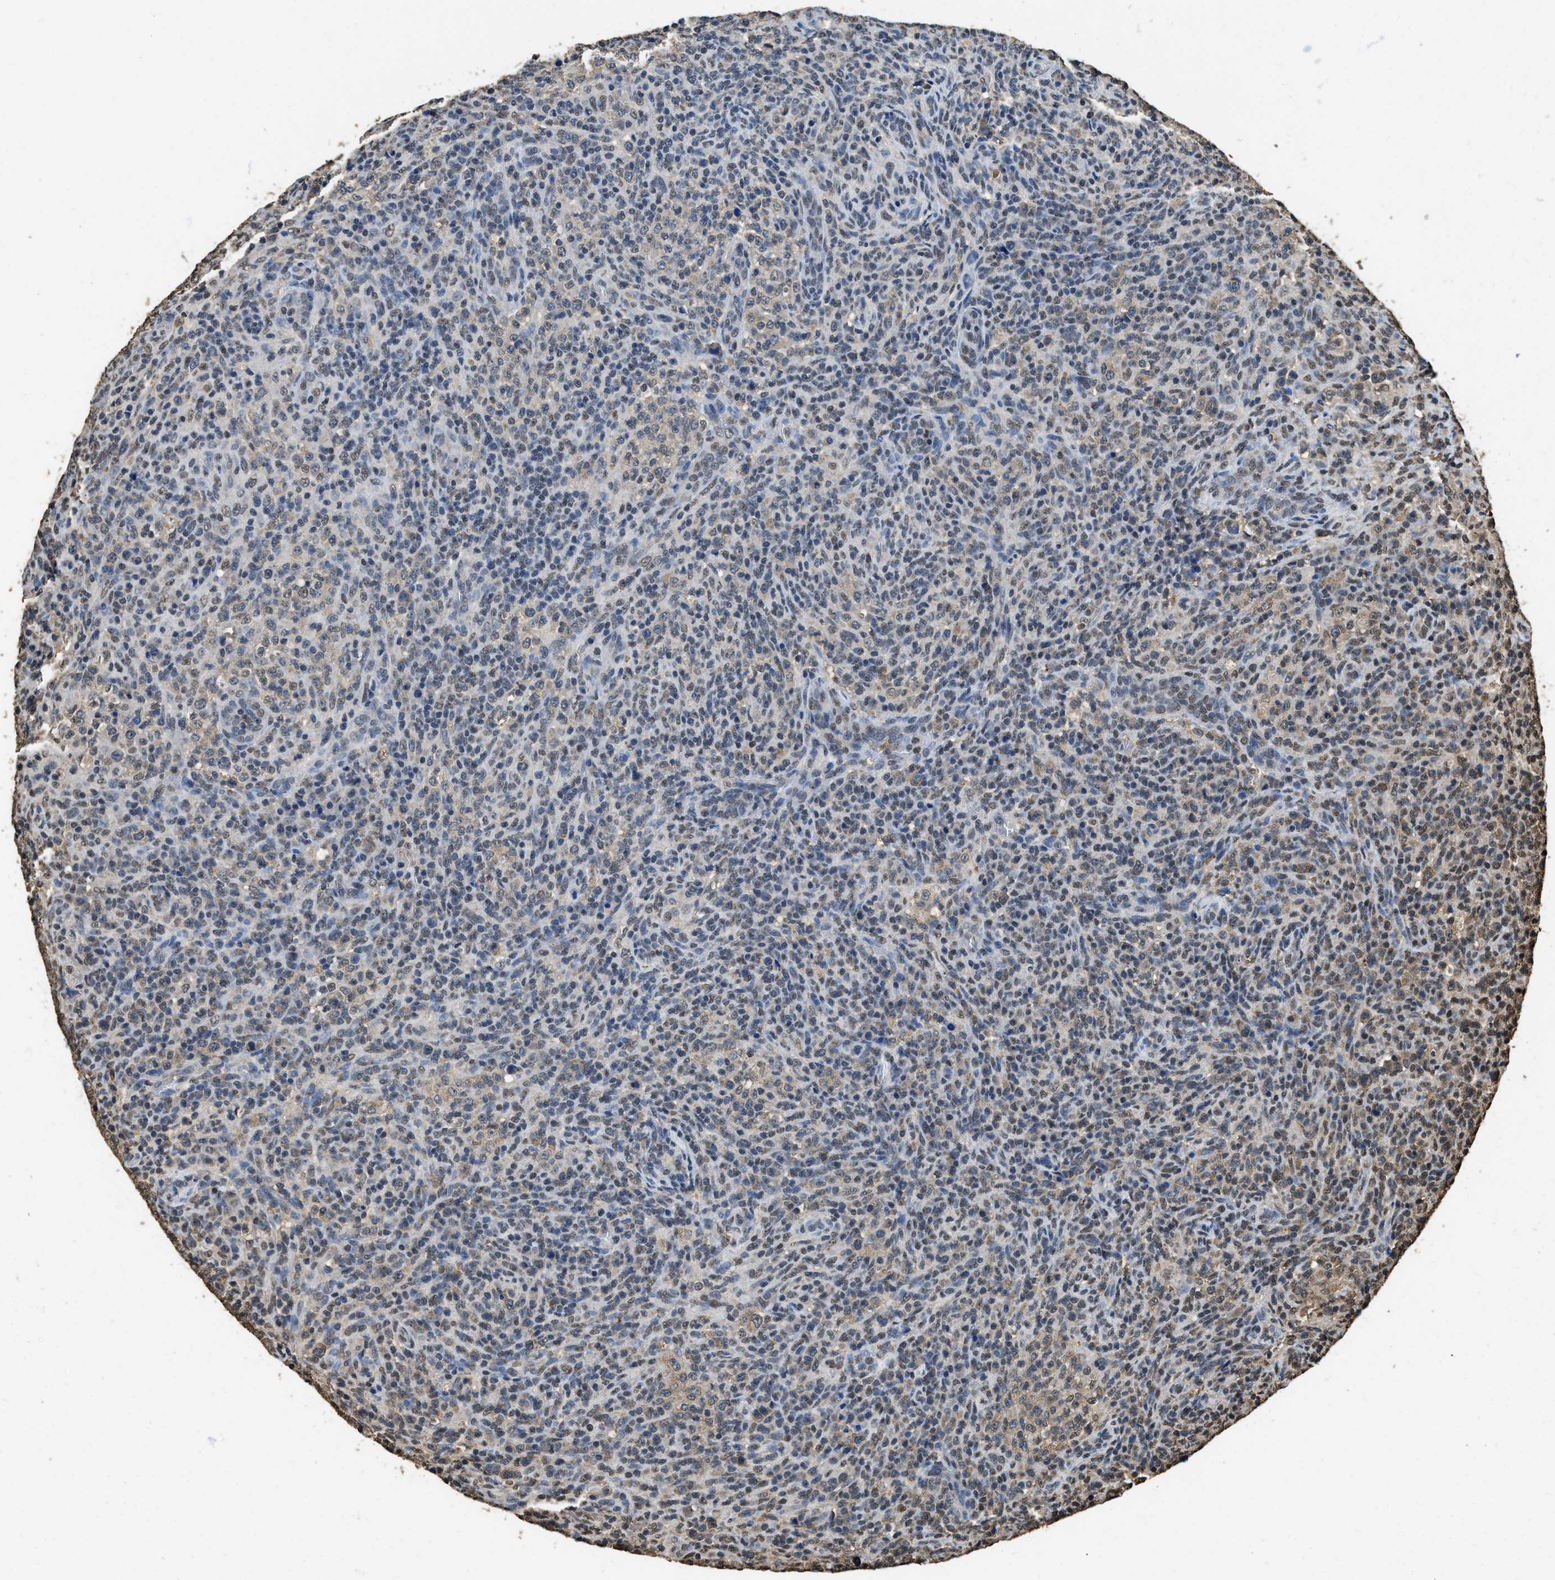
{"staining": {"intensity": "moderate", "quantity": "<25%", "location": "cytoplasmic/membranous,nuclear"}, "tissue": "lymphoma", "cell_type": "Tumor cells", "image_type": "cancer", "snomed": [{"axis": "morphology", "description": "Malignant lymphoma, non-Hodgkin's type, High grade"}, {"axis": "topography", "description": "Lymph node"}], "caption": "Protein staining of lymphoma tissue reveals moderate cytoplasmic/membranous and nuclear positivity in about <25% of tumor cells.", "gene": "GAPDH", "patient": {"sex": "female", "age": 76}}